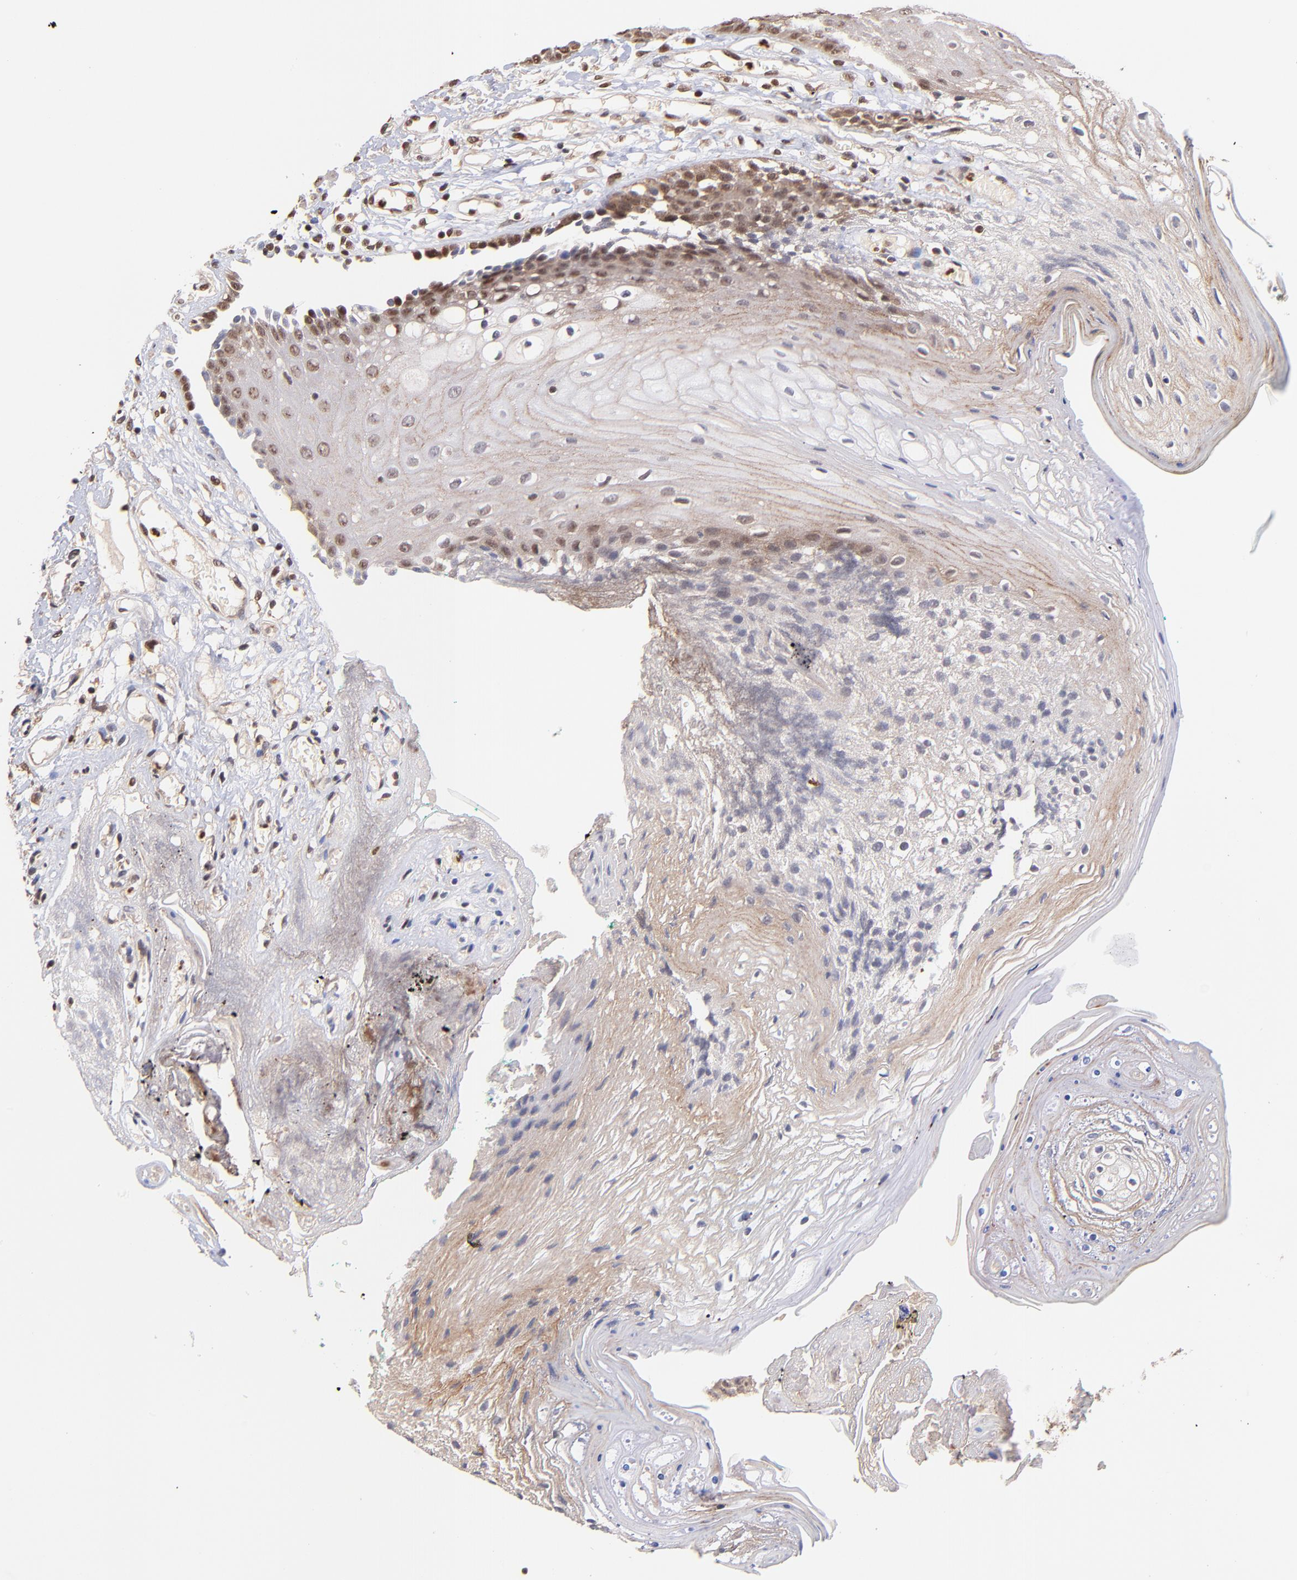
{"staining": {"intensity": "moderate", "quantity": "<25%", "location": "cytoplasmic/membranous,nuclear"}, "tissue": "oral mucosa", "cell_type": "Squamous epithelial cells", "image_type": "normal", "snomed": [{"axis": "morphology", "description": "Normal tissue, NOS"}, {"axis": "morphology", "description": "Squamous cell carcinoma, NOS"}, {"axis": "topography", "description": "Skeletal muscle"}, {"axis": "topography", "description": "Oral tissue"}, {"axis": "topography", "description": "Head-Neck"}], "caption": "Squamous epithelial cells demonstrate low levels of moderate cytoplasmic/membranous,nuclear positivity in about <25% of cells in benign oral mucosa. The staining was performed using DAB to visualize the protein expression in brown, while the nuclei were stained in blue with hematoxylin (Magnification: 20x).", "gene": "WDR25", "patient": {"sex": "female", "age": 84}}